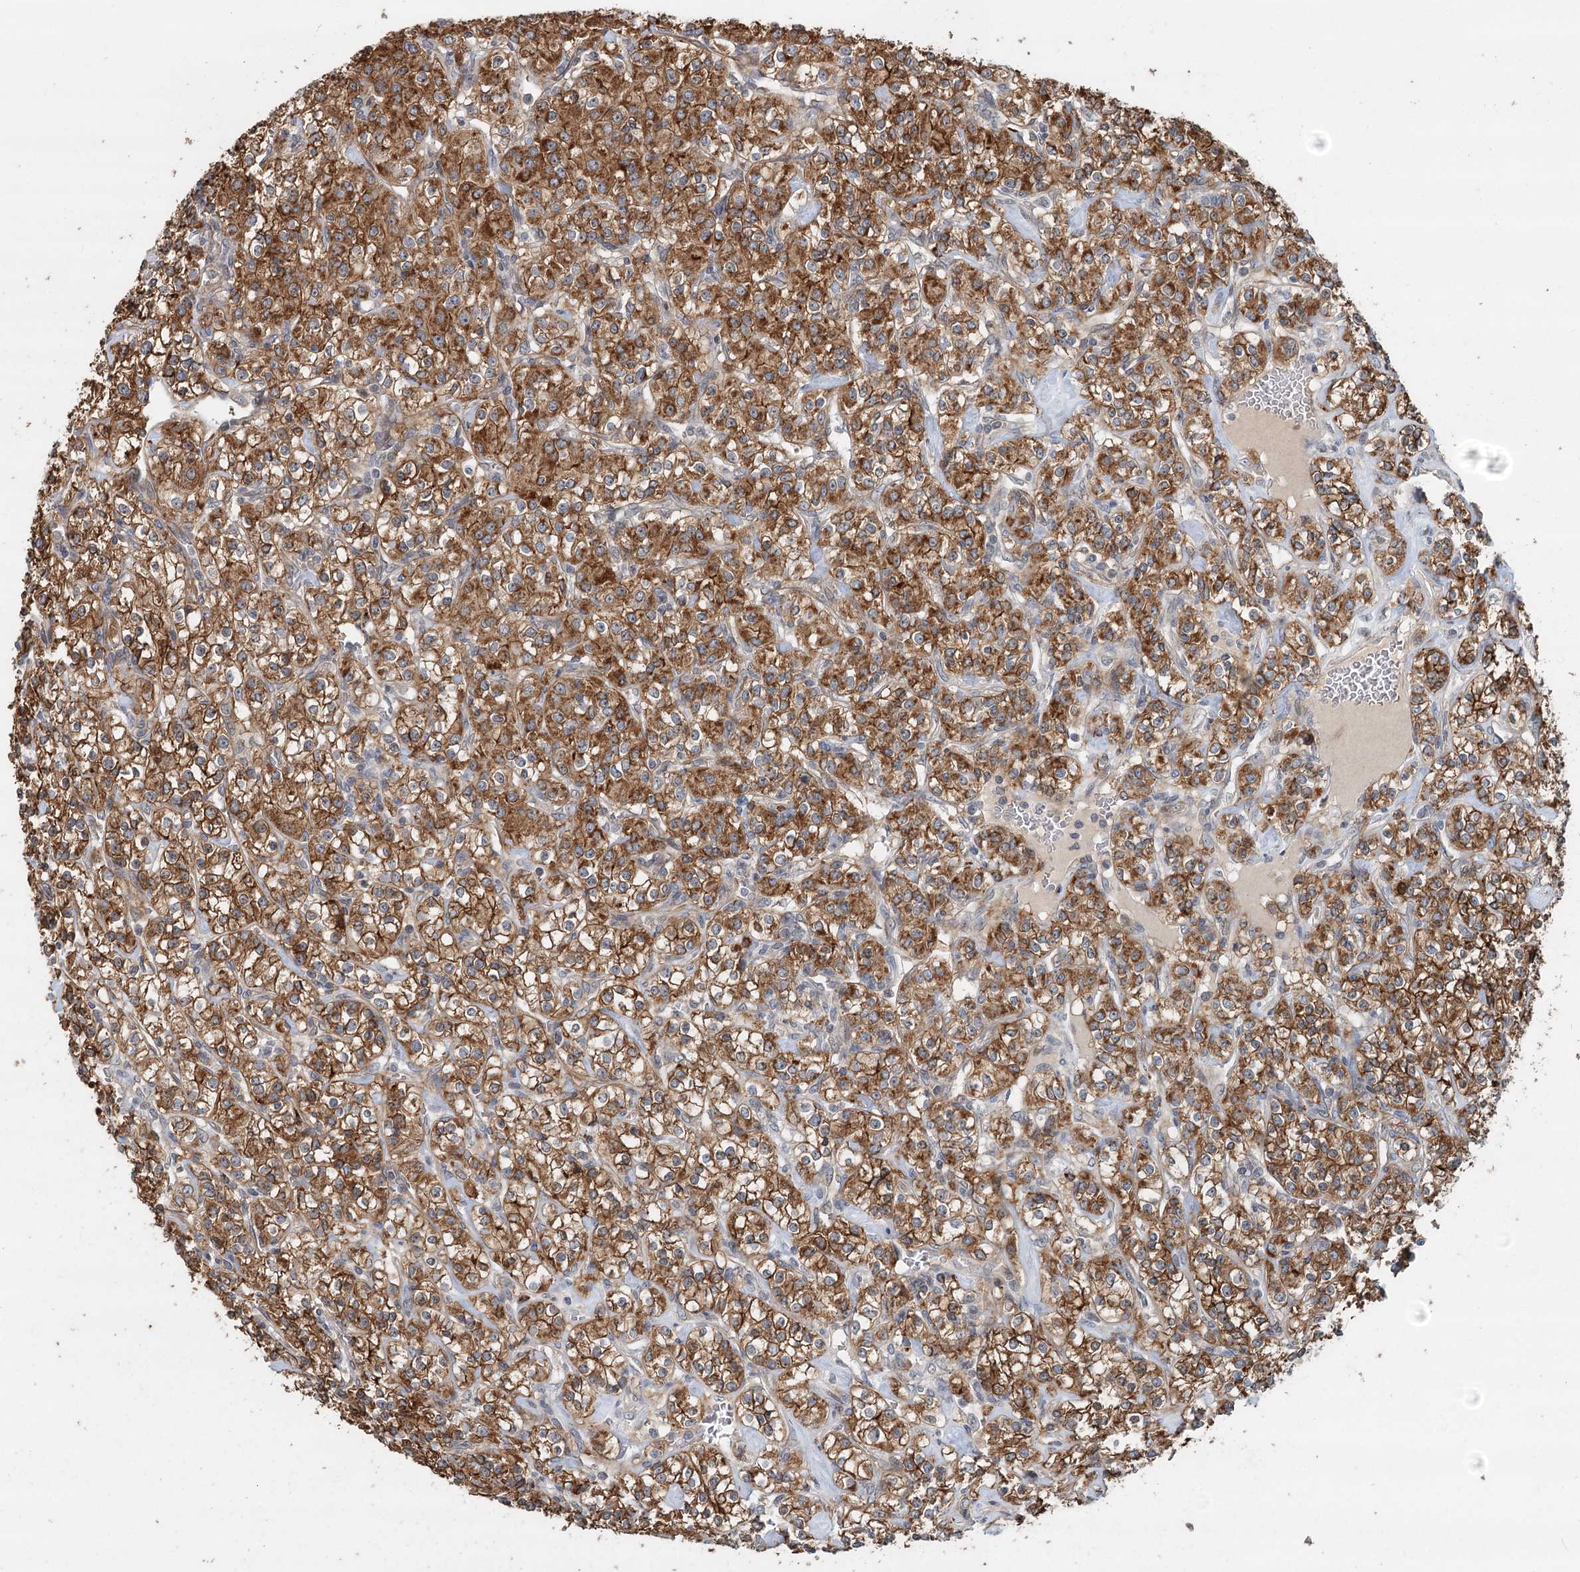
{"staining": {"intensity": "strong", "quantity": ">75%", "location": "cytoplasmic/membranous"}, "tissue": "renal cancer", "cell_type": "Tumor cells", "image_type": "cancer", "snomed": [{"axis": "morphology", "description": "Adenocarcinoma, NOS"}, {"axis": "topography", "description": "Kidney"}], "caption": "DAB immunohistochemical staining of human renal adenocarcinoma displays strong cytoplasmic/membranous protein positivity in about >75% of tumor cells.", "gene": "RNF111", "patient": {"sex": "male", "age": 77}}